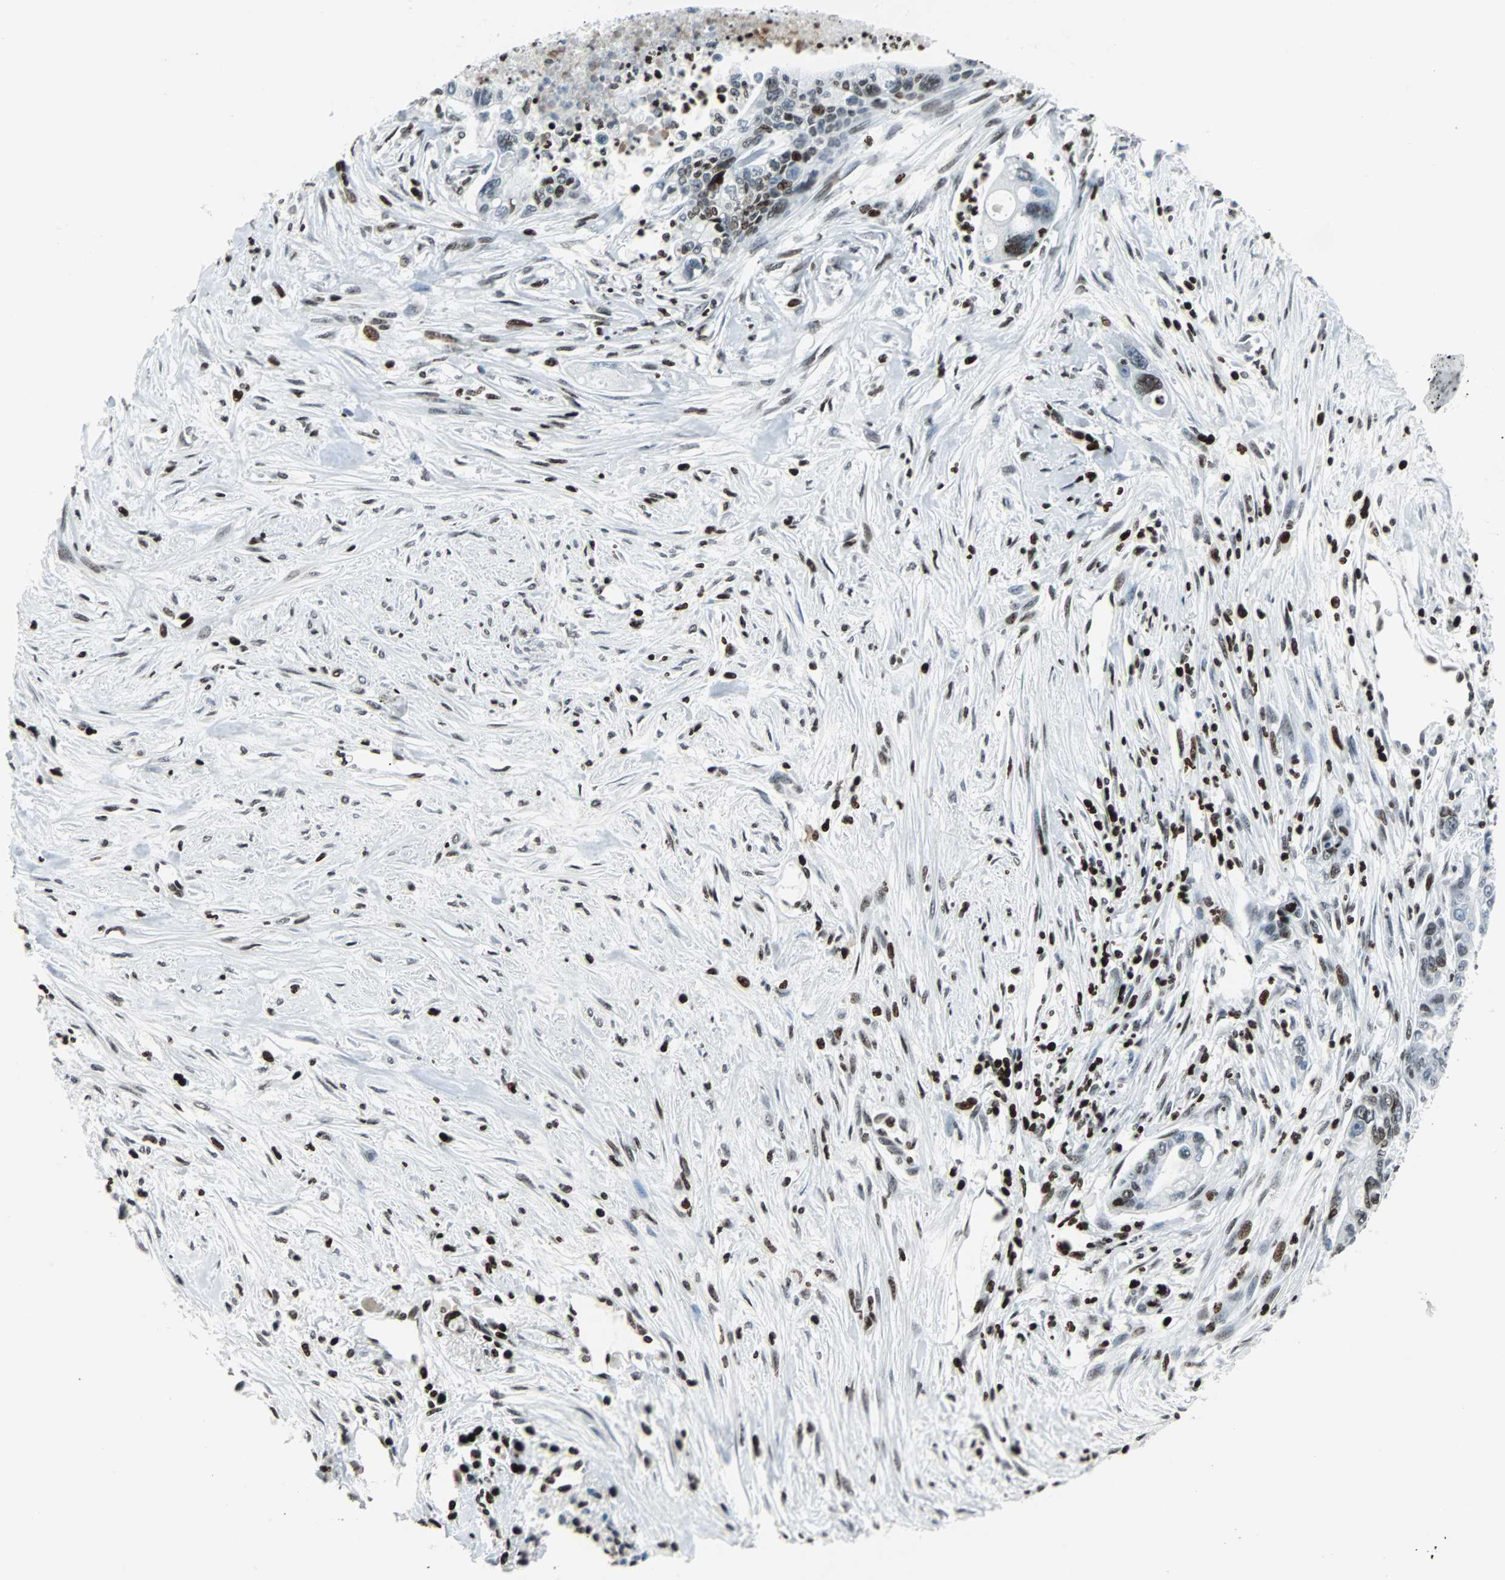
{"staining": {"intensity": "moderate", "quantity": "25%-75%", "location": "nuclear"}, "tissue": "pancreatic cancer", "cell_type": "Tumor cells", "image_type": "cancer", "snomed": [{"axis": "morphology", "description": "Adenocarcinoma, NOS"}, {"axis": "topography", "description": "Pancreas"}], "caption": "An IHC micrograph of tumor tissue is shown. Protein staining in brown highlights moderate nuclear positivity in pancreatic adenocarcinoma within tumor cells. The protein of interest is stained brown, and the nuclei are stained in blue (DAB (3,3'-diaminobenzidine) IHC with brightfield microscopy, high magnification).", "gene": "ZNF131", "patient": {"sex": "male", "age": 70}}